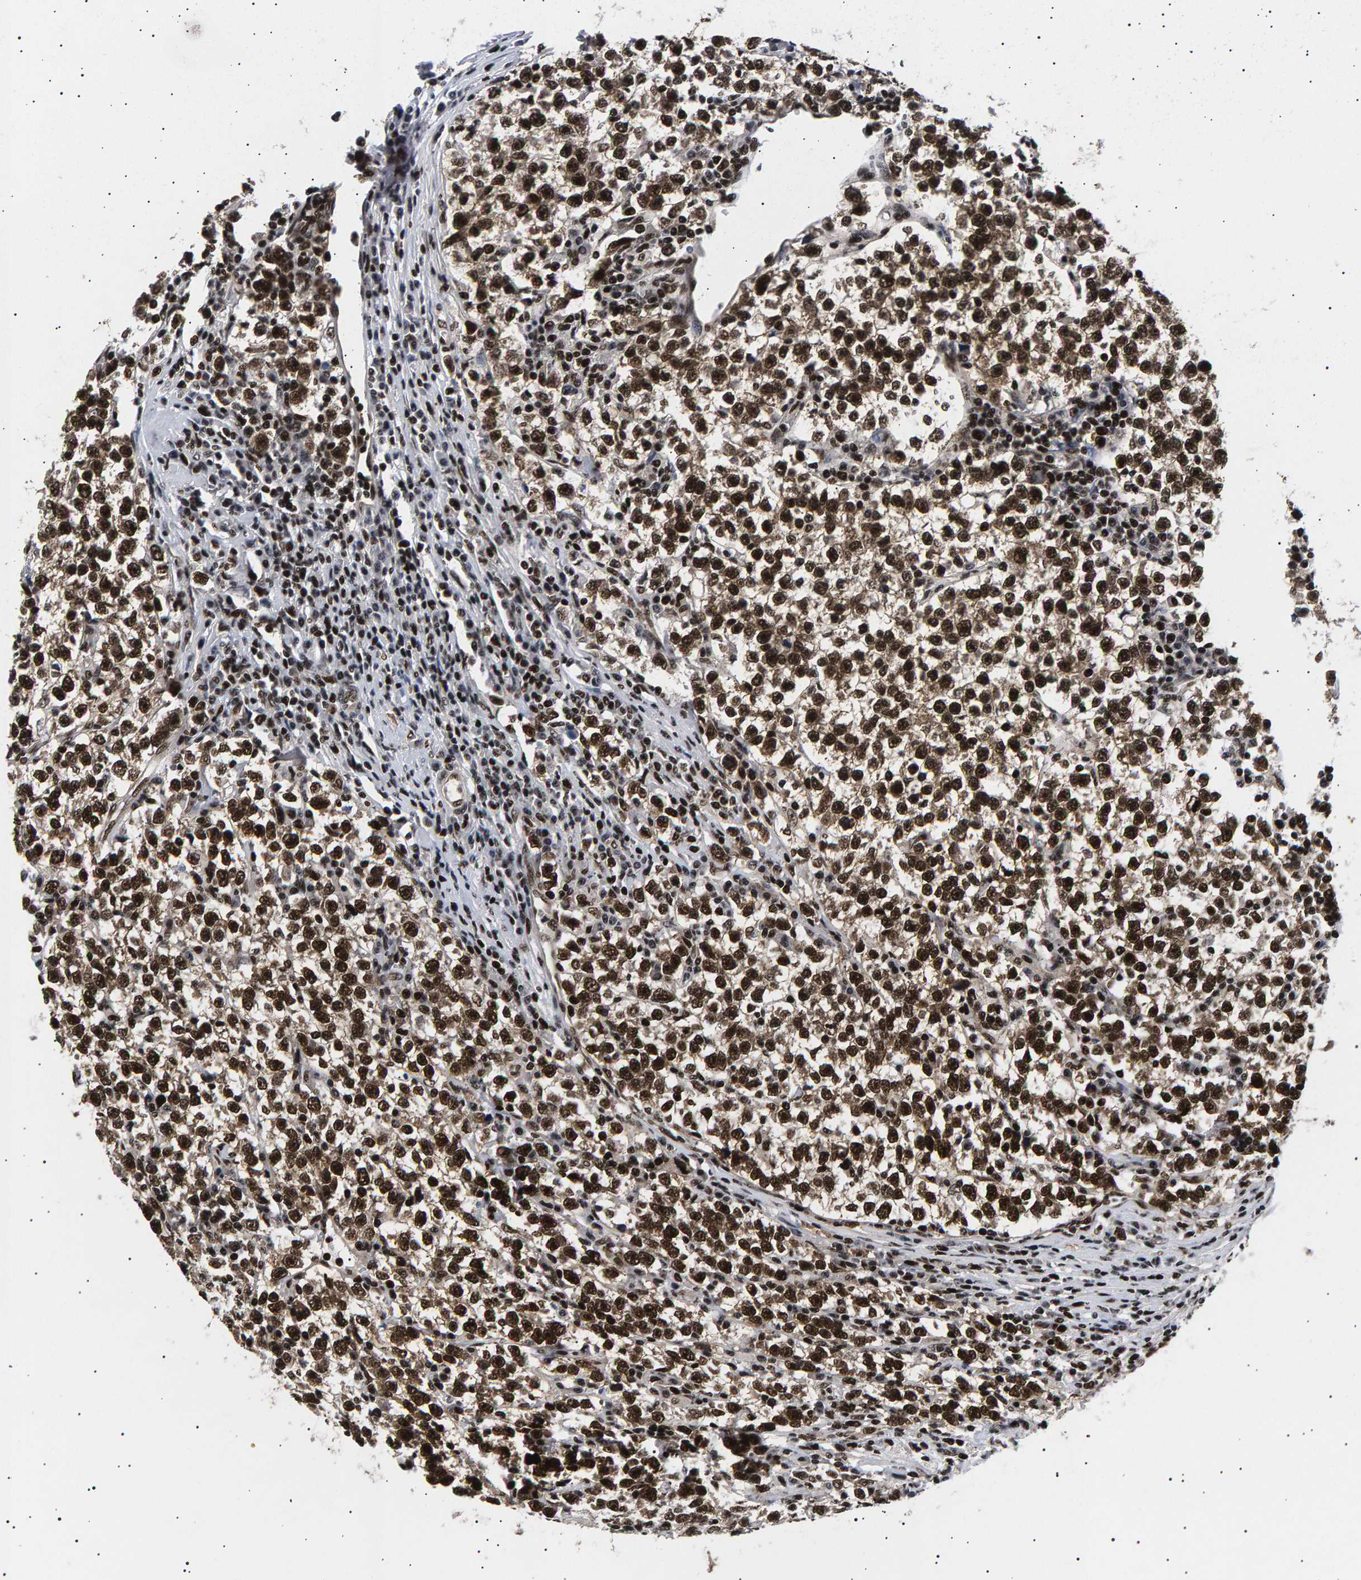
{"staining": {"intensity": "strong", "quantity": ">75%", "location": "nuclear"}, "tissue": "testis cancer", "cell_type": "Tumor cells", "image_type": "cancer", "snomed": [{"axis": "morphology", "description": "Normal tissue, NOS"}, {"axis": "morphology", "description": "Seminoma, NOS"}, {"axis": "topography", "description": "Testis"}], "caption": "DAB (3,3'-diaminobenzidine) immunohistochemical staining of testis seminoma exhibits strong nuclear protein expression in approximately >75% of tumor cells.", "gene": "ANKRD40", "patient": {"sex": "male", "age": 43}}